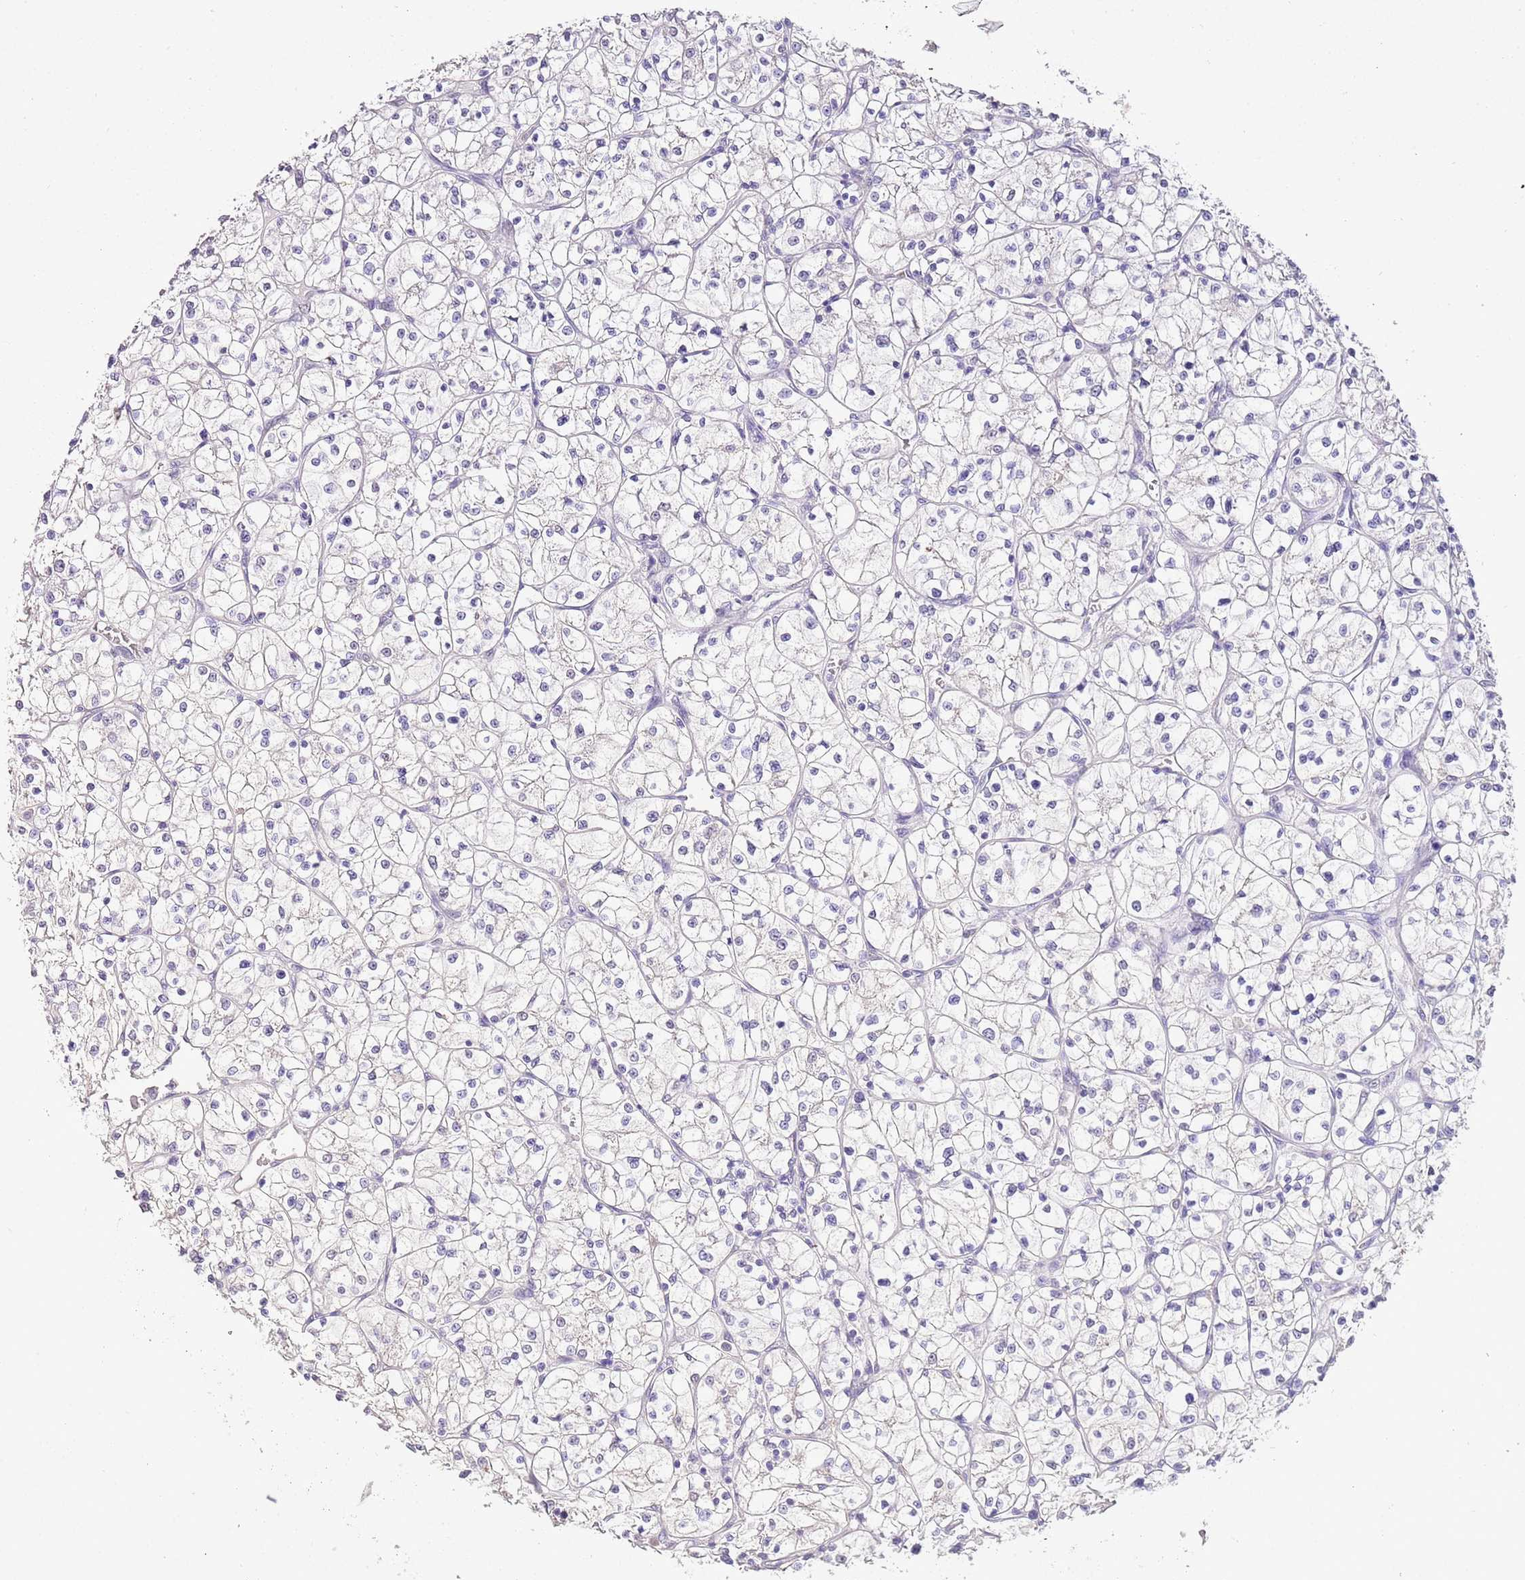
{"staining": {"intensity": "negative", "quantity": "none", "location": "none"}, "tissue": "renal cancer", "cell_type": "Tumor cells", "image_type": "cancer", "snomed": [{"axis": "morphology", "description": "Adenocarcinoma, NOS"}, {"axis": "topography", "description": "Kidney"}], "caption": "A micrograph of human renal adenocarcinoma is negative for staining in tumor cells.", "gene": "IZUMO4", "patient": {"sex": "female", "age": 64}}